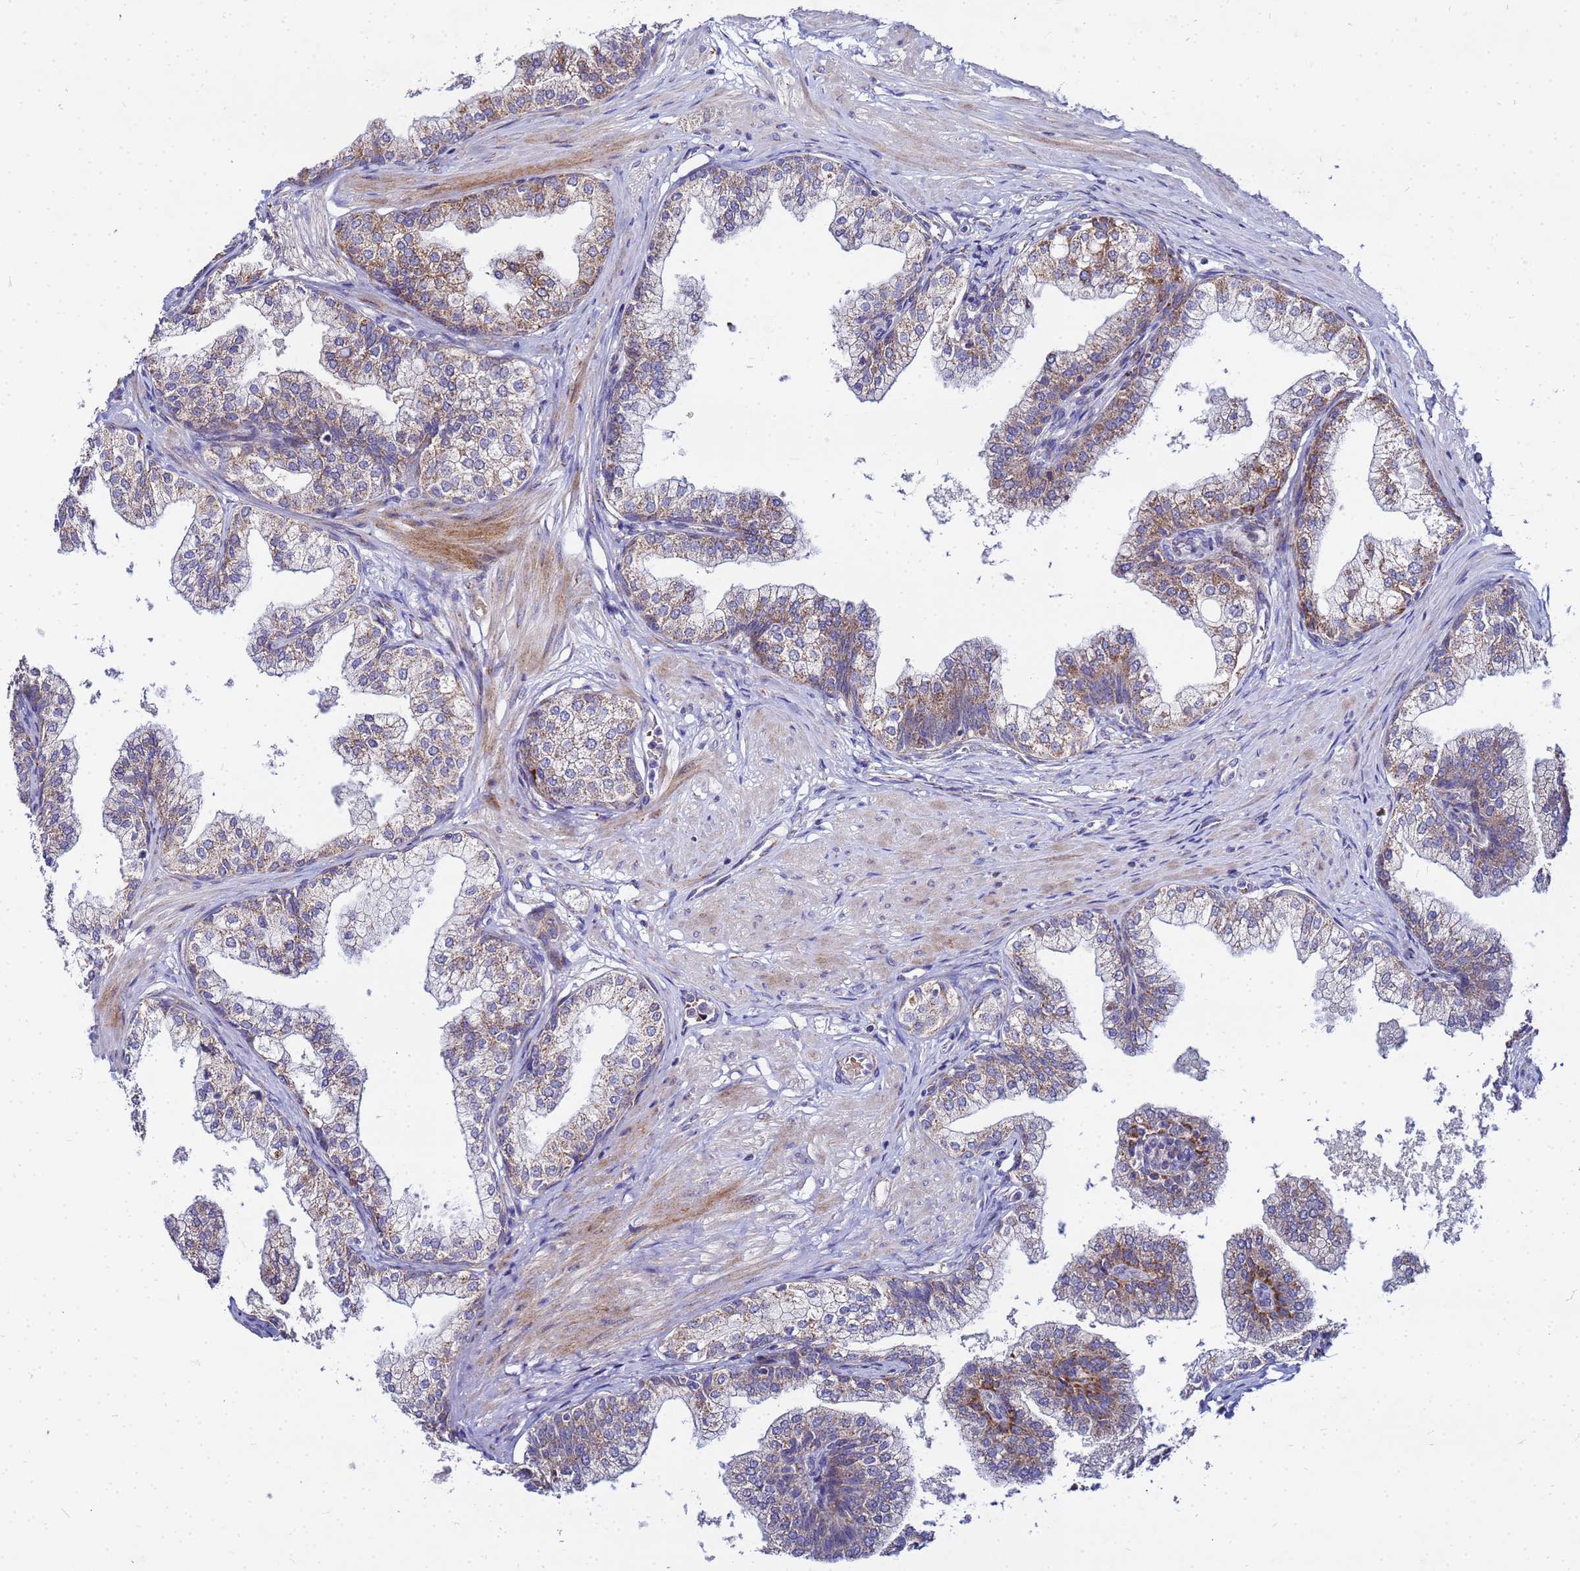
{"staining": {"intensity": "moderate", "quantity": ">75%", "location": "cytoplasmic/membranous"}, "tissue": "prostate", "cell_type": "Glandular cells", "image_type": "normal", "snomed": [{"axis": "morphology", "description": "Normal tissue, NOS"}, {"axis": "topography", "description": "Prostate"}], "caption": "Brown immunohistochemical staining in unremarkable human prostate displays moderate cytoplasmic/membranous positivity in about >75% of glandular cells.", "gene": "FAHD2A", "patient": {"sex": "male", "age": 60}}